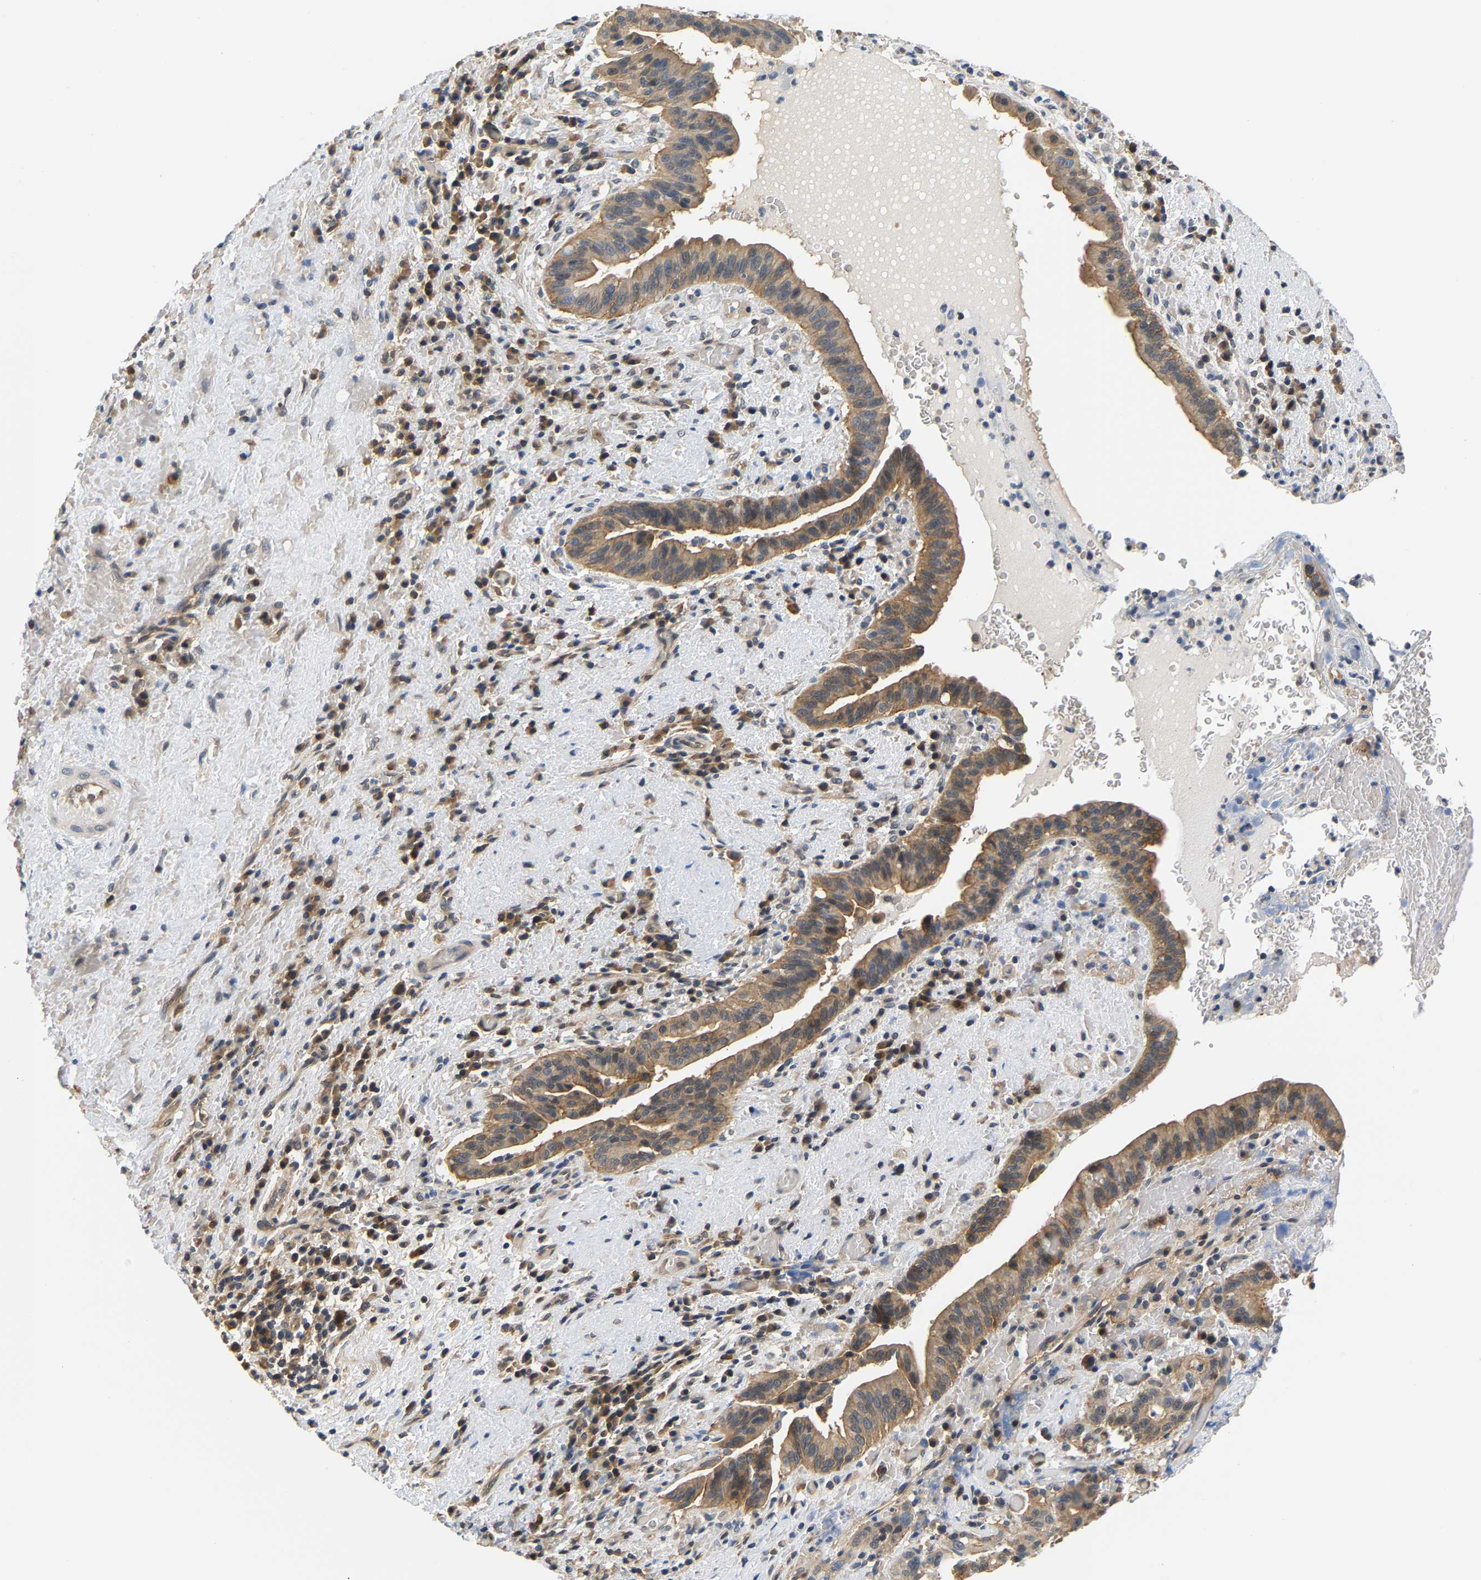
{"staining": {"intensity": "weak", "quantity": ">75%", "location": "cytoplasmic/membranous"}, "tissue": "liver cancer", "cell_type": "Tumor cells", "image_type": "cancer", "snomed": [{"axis": "morphology", "description": "Cholangiocarcinoma"}, {"axis": "topography", "description": "Liver"}], "caption": "Cholangiocarcinoma (liver) stained with a protein marker exhibits weak staining in tumor cells.", "gene": "ARHGEF12", "patient": {"sex": "female", "age": 38}}